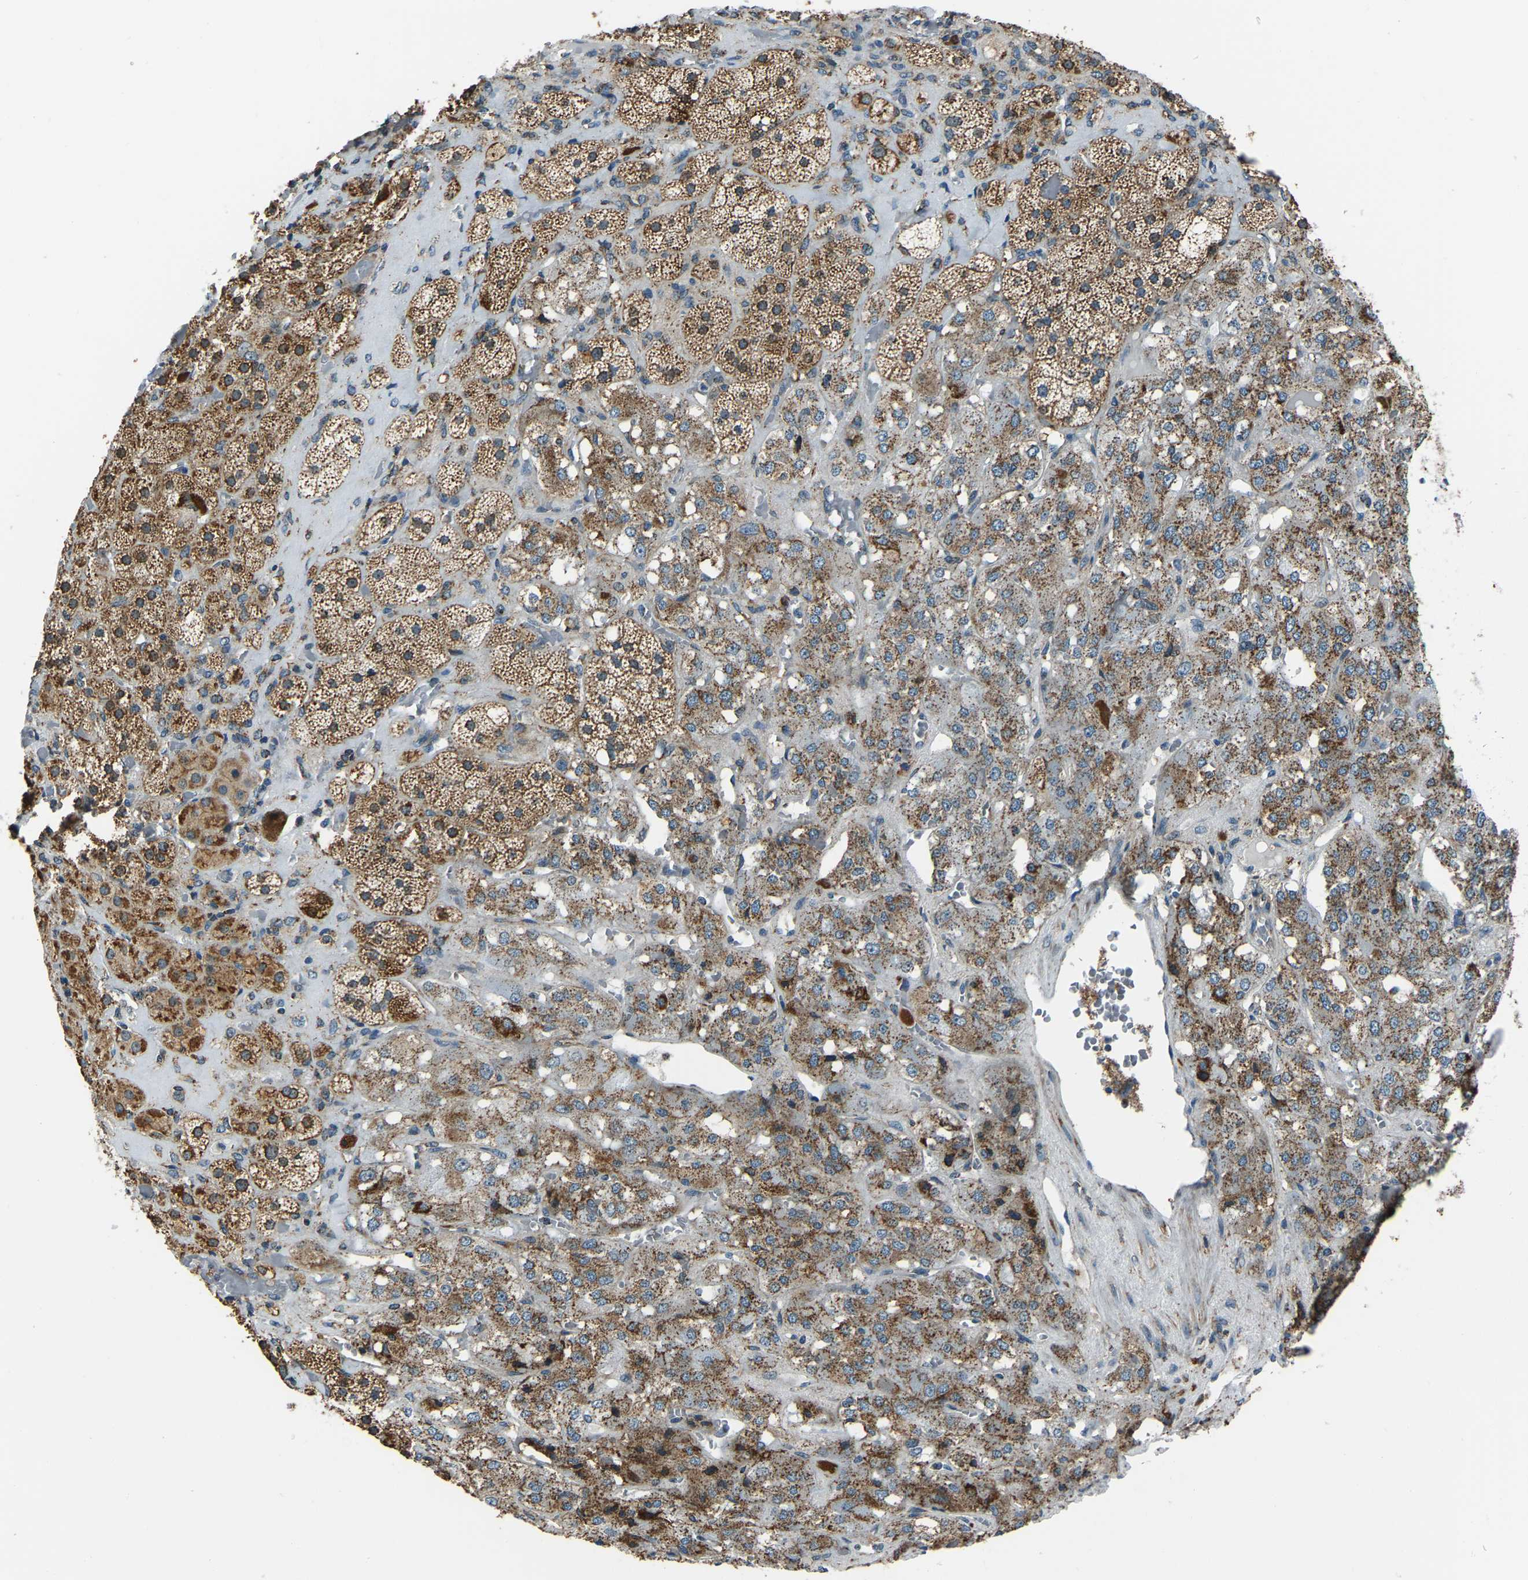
{"staining": {"intensity": "strong", "quantity": ">75%", "location": "cytoplasmic/membranous"}, "tissue": "adrenal gland", "cell_type": "Glandular cells", "image_type": "normal", "snomed": [{"axis": "morphology", "description": "Normal tissue, NOS"}, {"axis": "topography", "description": "Adrenal gland"}], "caption": "Immunohistochemical staining of benign human adrenal gland reveals >75% levels of strong cytoplasmic/membranous protein positivity in about >75% of glandular cells.", "gene": "RBM33", "patient": {"sex": "male", "age": 57}}